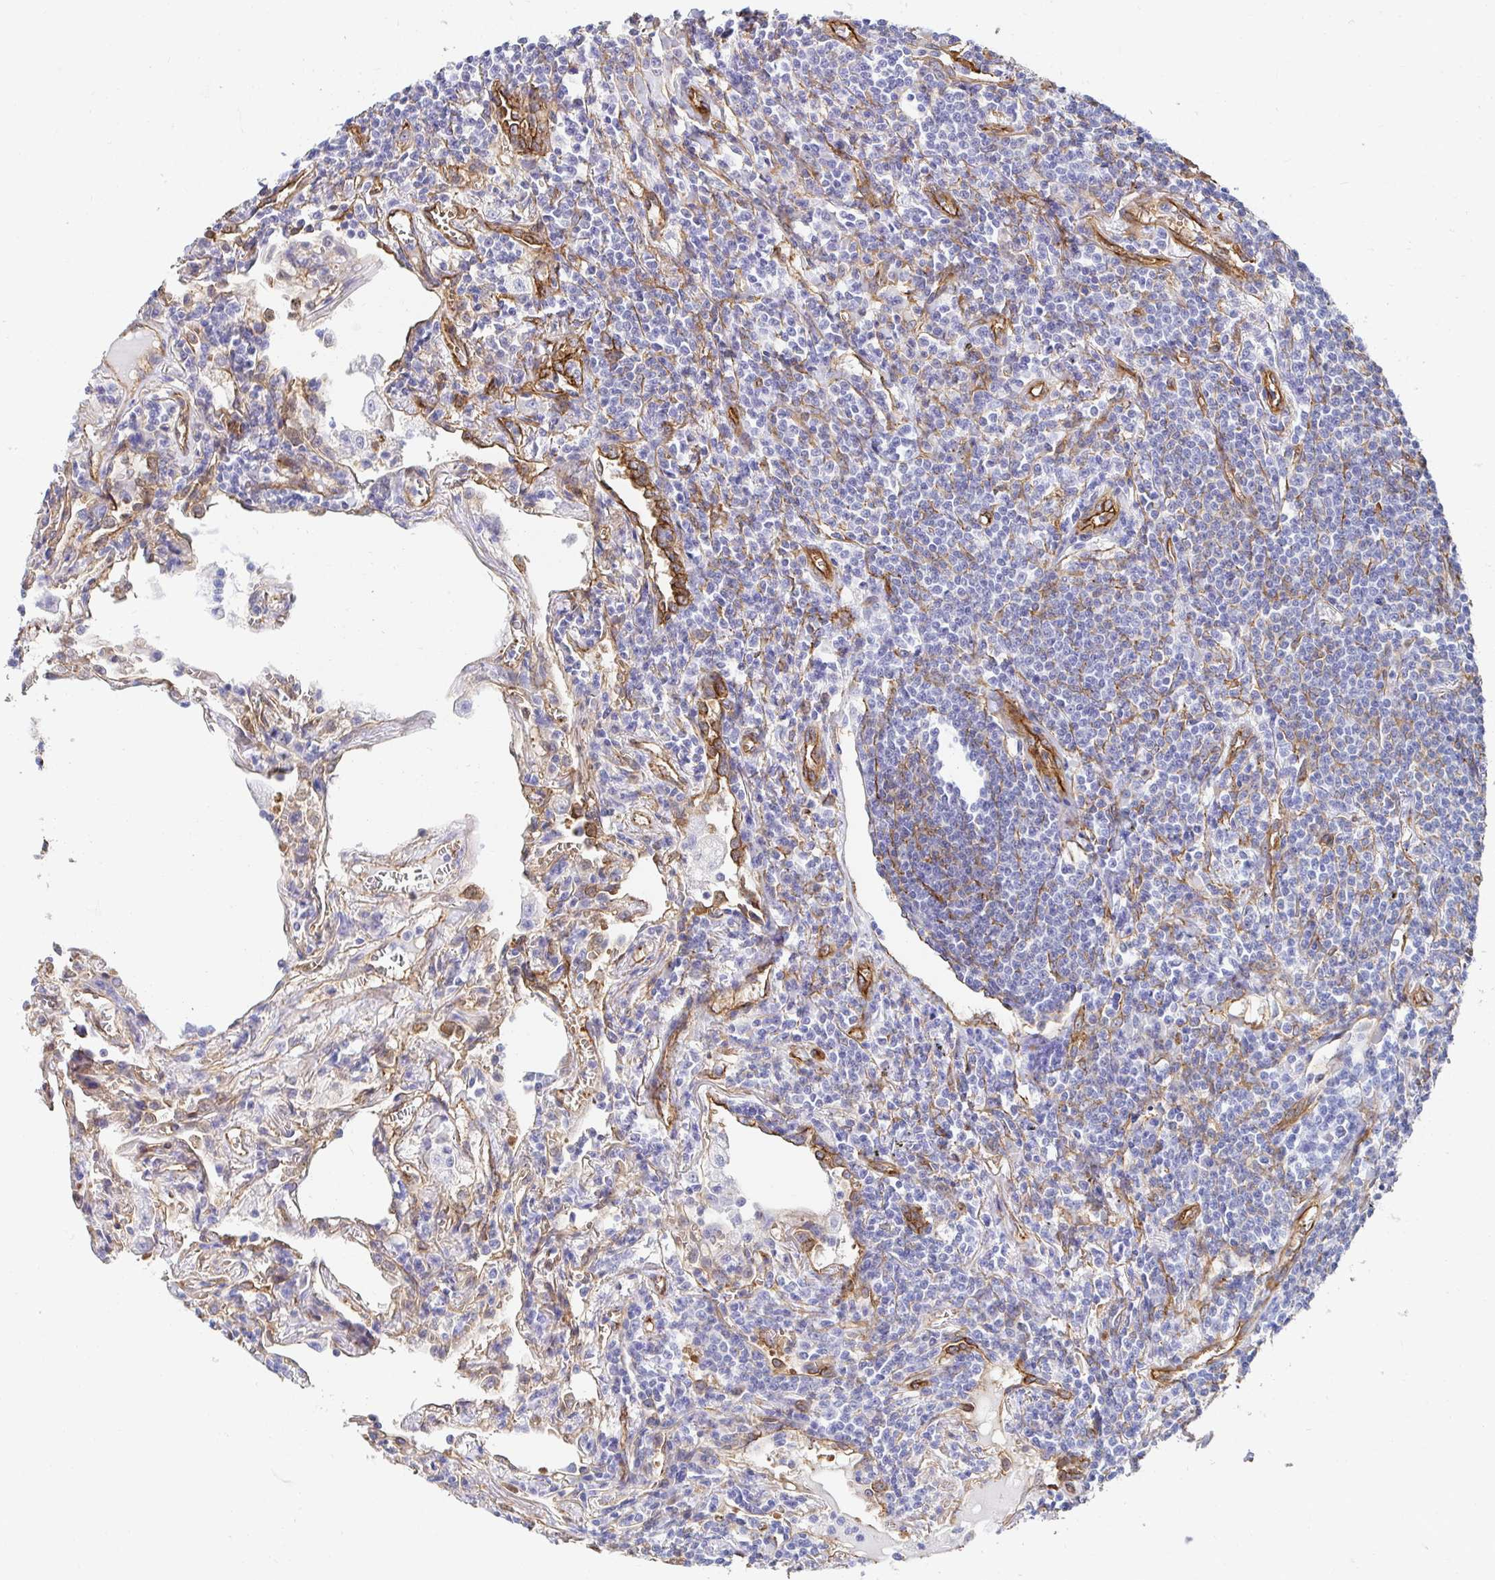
{"staining": {"intensity": "negative", "quantity": "none", "location": "none"}, "tissue": "lymphoma", "cell_type": "Tumor cells", "image_type": "cancer", "snomed": [{"axis": "morphology", "description": "Malignant lymphoma, non-Hodgkin's type, Low grade"}, {"axis": "topography", "description": "Lung"}], "caption": "This is an immunohistochemistry image of human low-grade malignant lymphoma, non-Hodgkin's type. There is no expression in tumor cells.", "gene": "CTTN", "patient": {"sex": "female", "age": 71}}